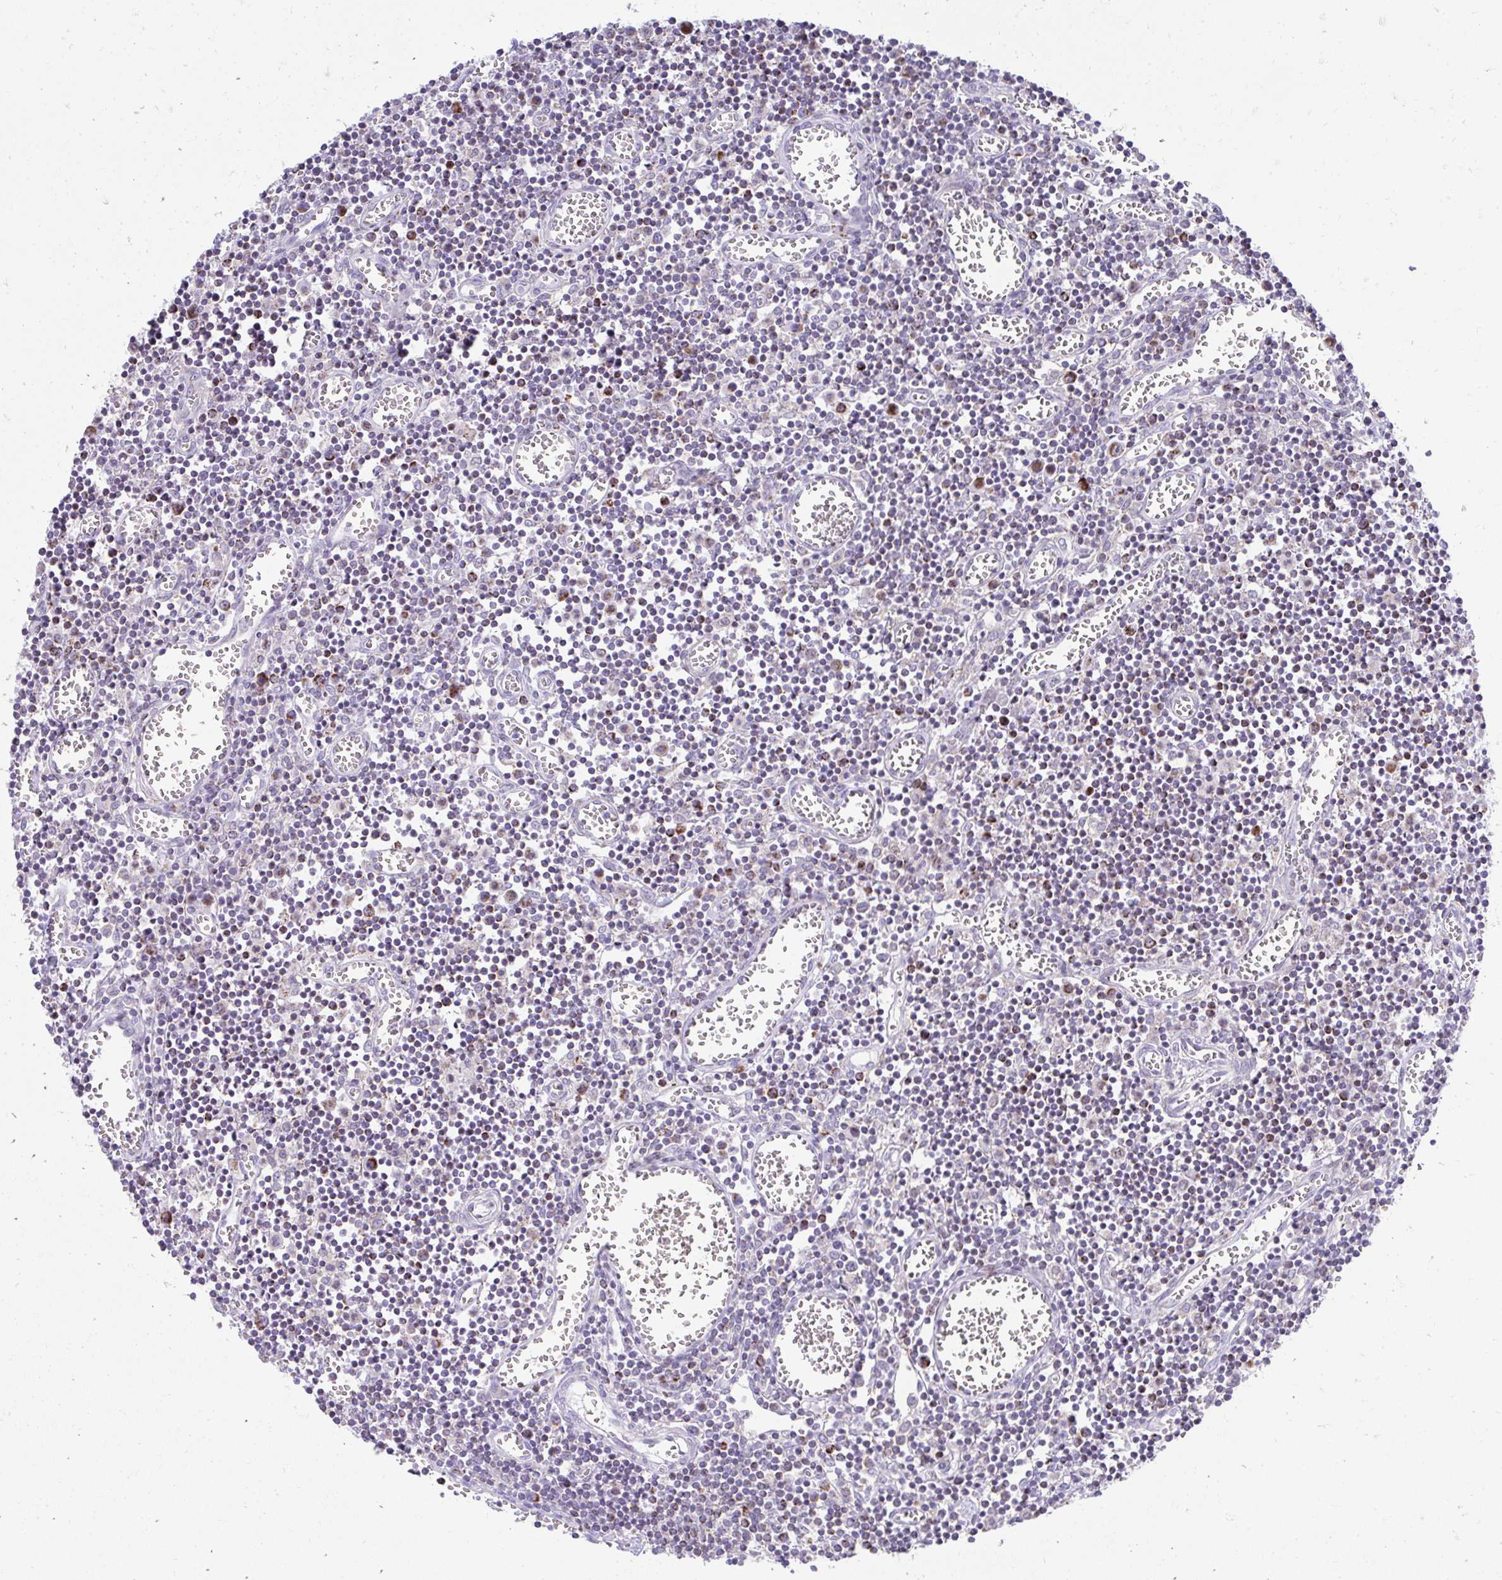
{"staining": {"intensity": "negative", "quantity": "none", "location": "none"}, "tissue": "lymph node", "cell_type": "Germinal center cells", "image_type": "normal", "snomed": [{"axis": "morphology", "description": "Normal tissue, NOS"}, {"axis": "topography", "description": "Lymph node"}], "caption": "There is no significant expression in germinal center cells of lymph node. The staining was performed using DAB (3,3'-diaminobenzidine) to visualize the protein expression in brown, while the nuclei were stained in blue with hematoxylin (Magnification: 20x).", "gene": "PRRG3", "patient": {"sex": "male", "age": 66}}